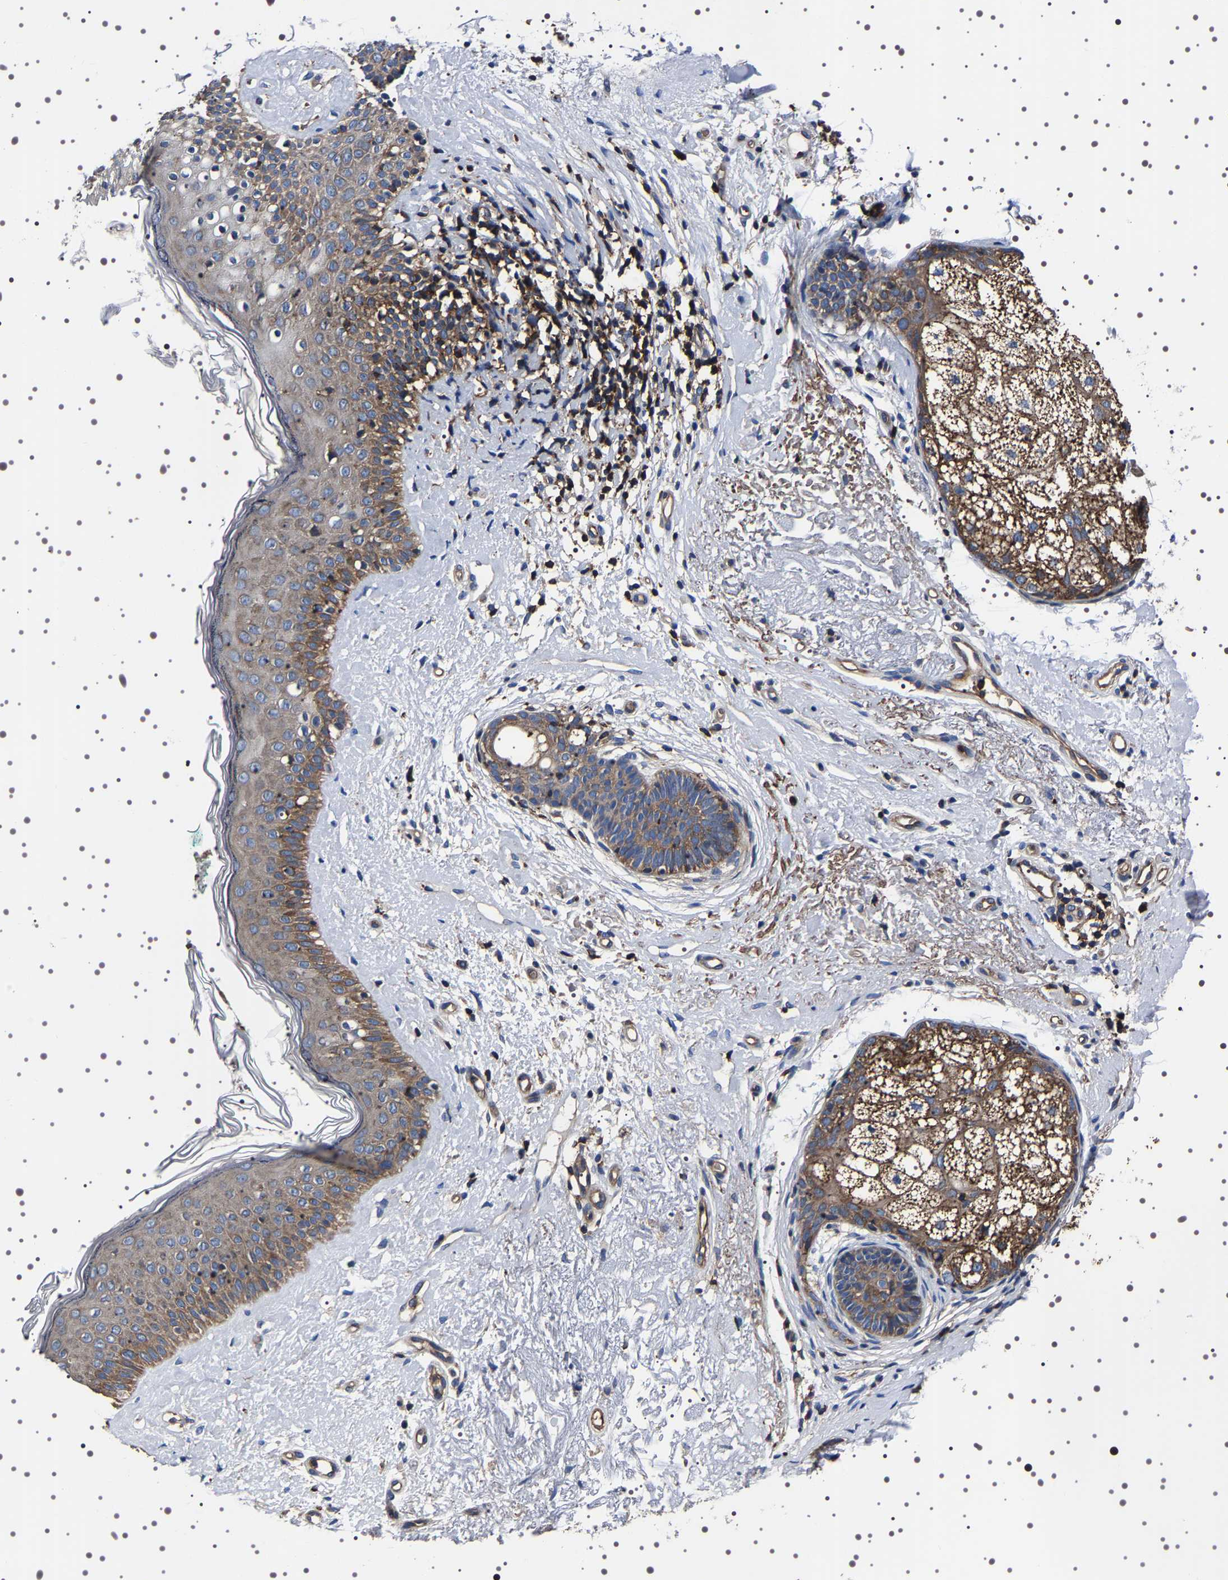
{"staining": {"intensity": "moderate", "quantity": ">75%", "location": "cytoplasmic/membranous"}, "tissue": "skin cancer", "cell_type": "Tumor cells", "image_type": "cancer", "snomed": [{"axis": "morphology", "description": "Basal cell carcinoma"}, {"axis": "topography", "description": "Skin"}], "caption": "The immunohistochemical stain highlights moderate cytoplasmic/membranous positivity in tumor cells of skin cancer (basal cell carcinoma) tissue.", "gene": "WDR1", "patient": {"sex": "female", "age": 84}}